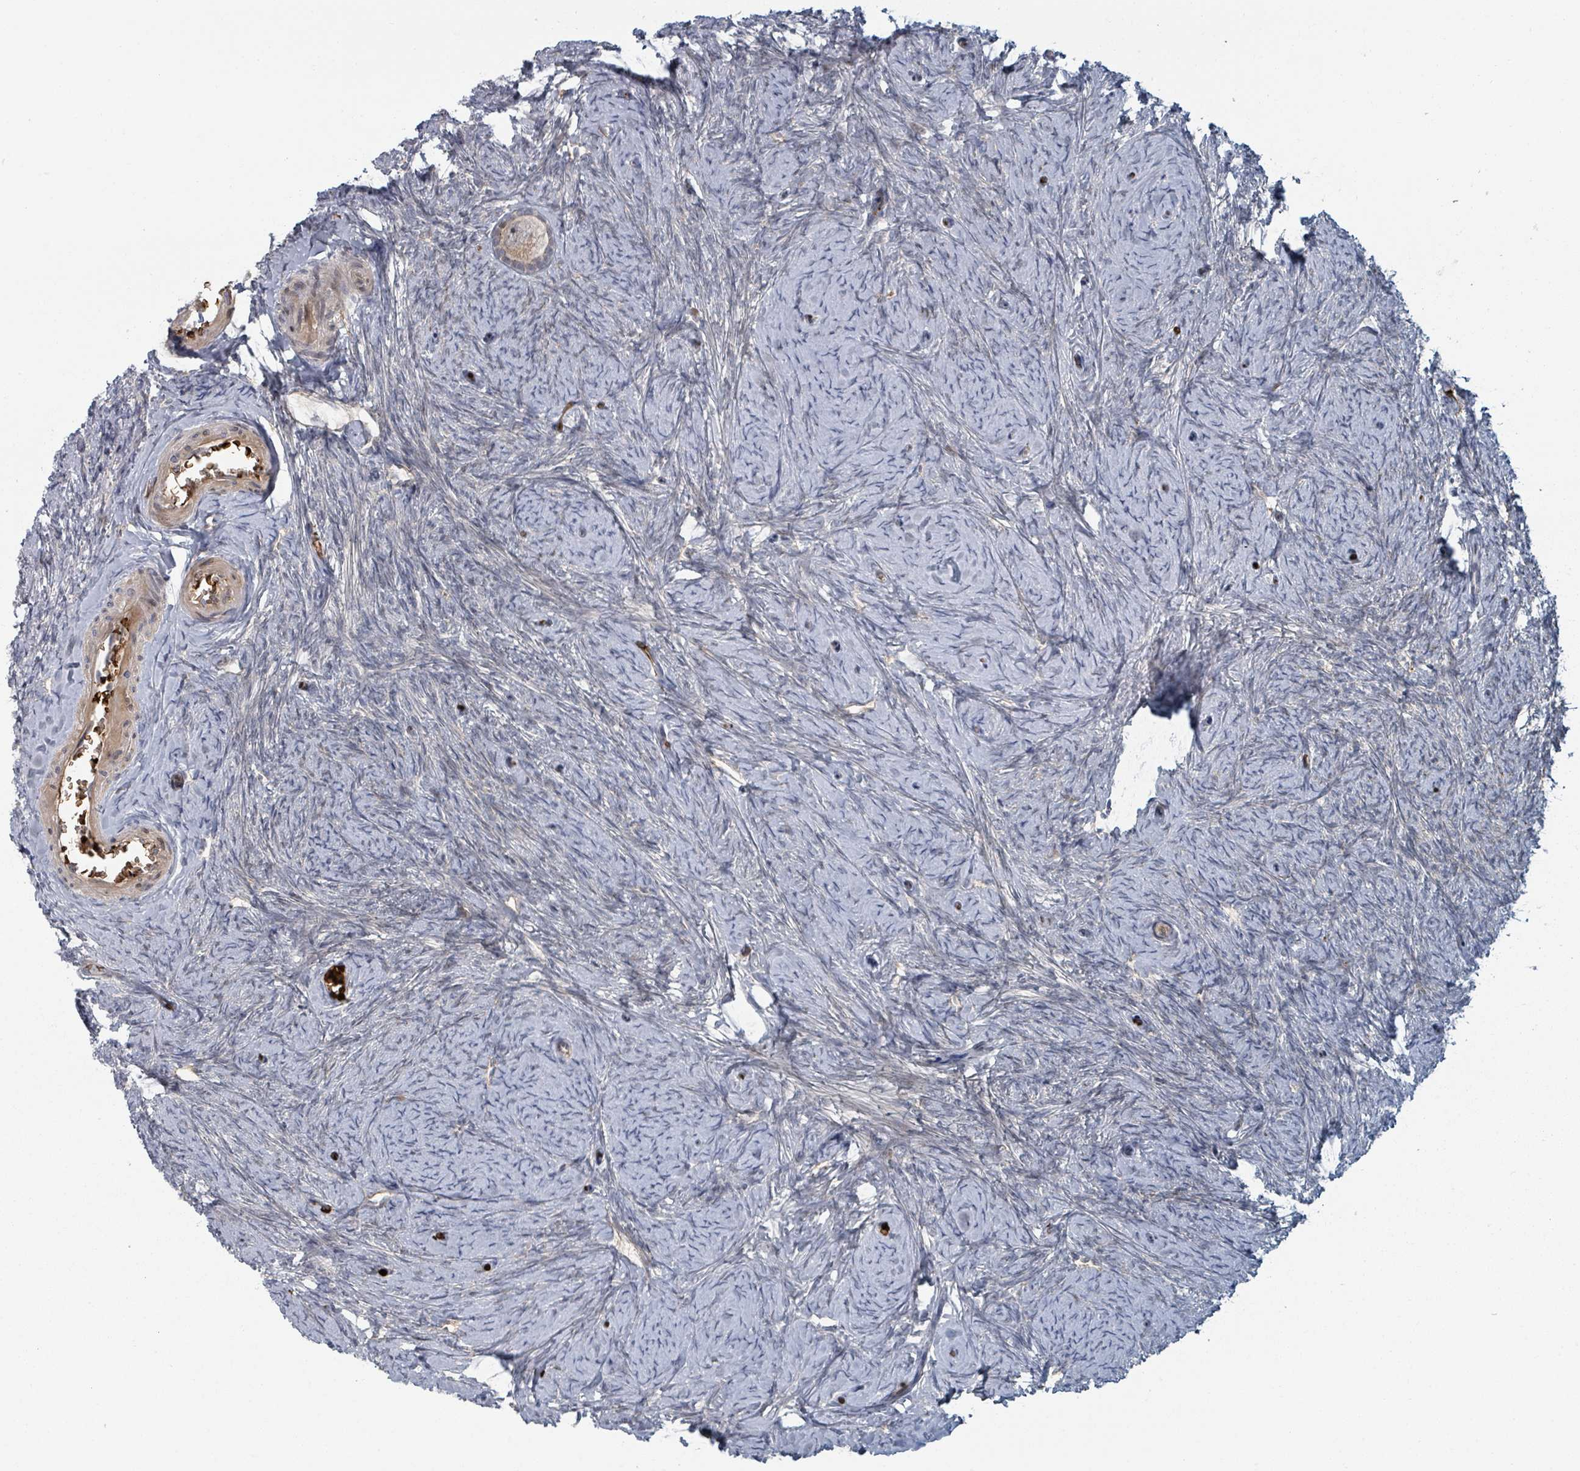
{"staining": {"intensity": "weak", "quantity": ">75%", "location": "cytoplasmic/membranous"}, "tissue": "ovary", "cell_type": "Follicle cells", "image_type": "normal", "snomed": [{"axis": "morphology", "description": "Normal tissue, NOS"}, {"axis": "topography", "description": "Ovary"}], "caption": "DAB (3,3'-diaminobenzidine) immunohistochemical staining of normal human ovary shows weak cytoplasmic/membranous protein expression in about >75% of follicle cells.", "gene": "TRPC4AP", "patient": {"sex": "female", "age": 44}}